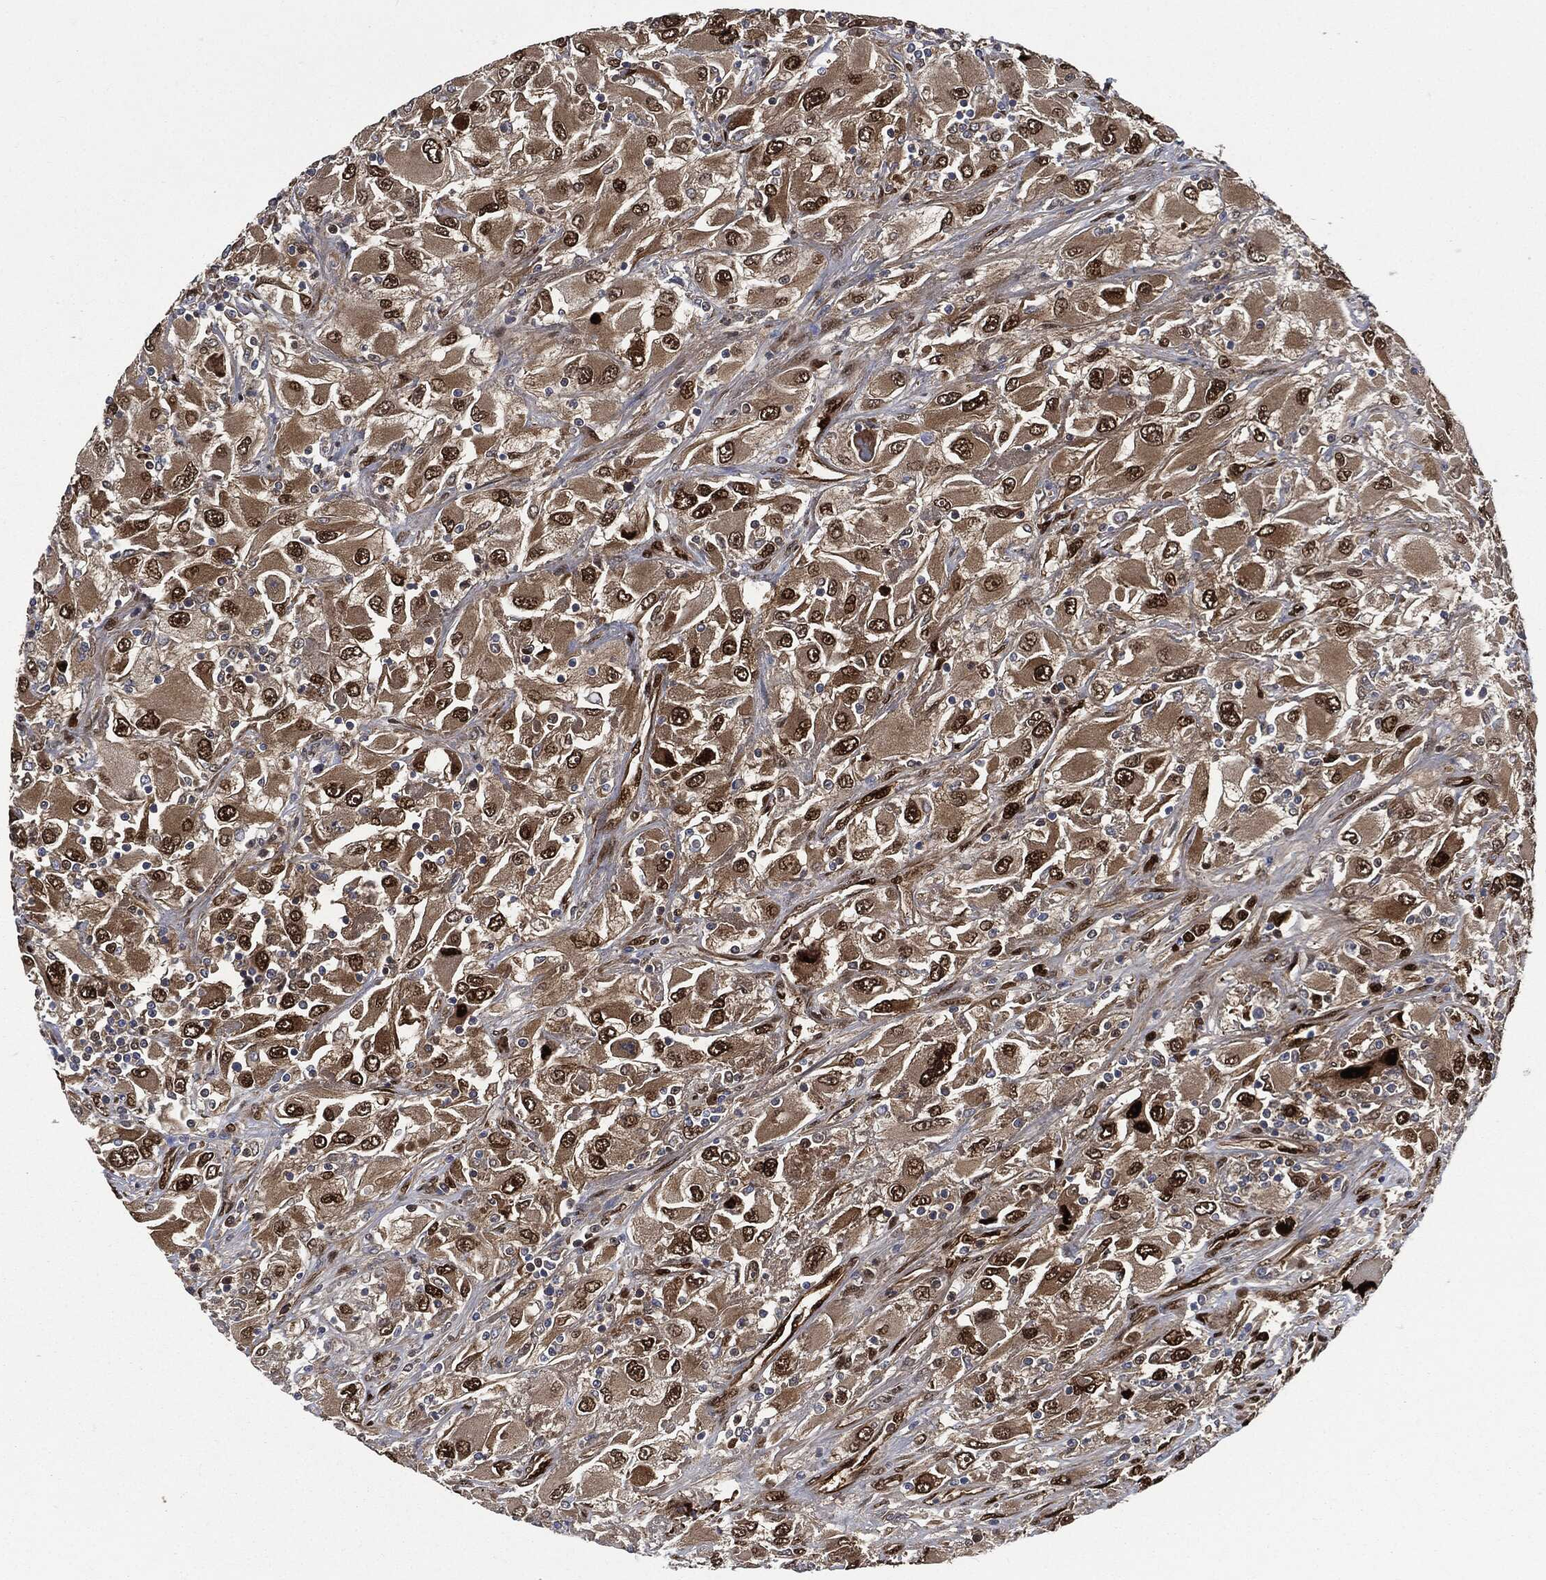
{"staining": {"intensity": "strong", "quantity": ">75%", "location": "nuclear"}, "tissue": "renal cancer", "cell_type": "Tumor cells", "image_type": "cancer", "snomed": [{"axis": "morphology", "description": "Adenocarcinoma, NOS"}, {"axis": "topography", "description": "Kidney"}], "caption": "Tumor cells show high levels of strong nuclear positivity in about >75% of cells in human renal cancer (adenocarcinoma). (DAB = brown stain, brightfield microscopy at high magnification).", "gene": "DCTN1", "patient": {"sex": "female", "age": 52}}